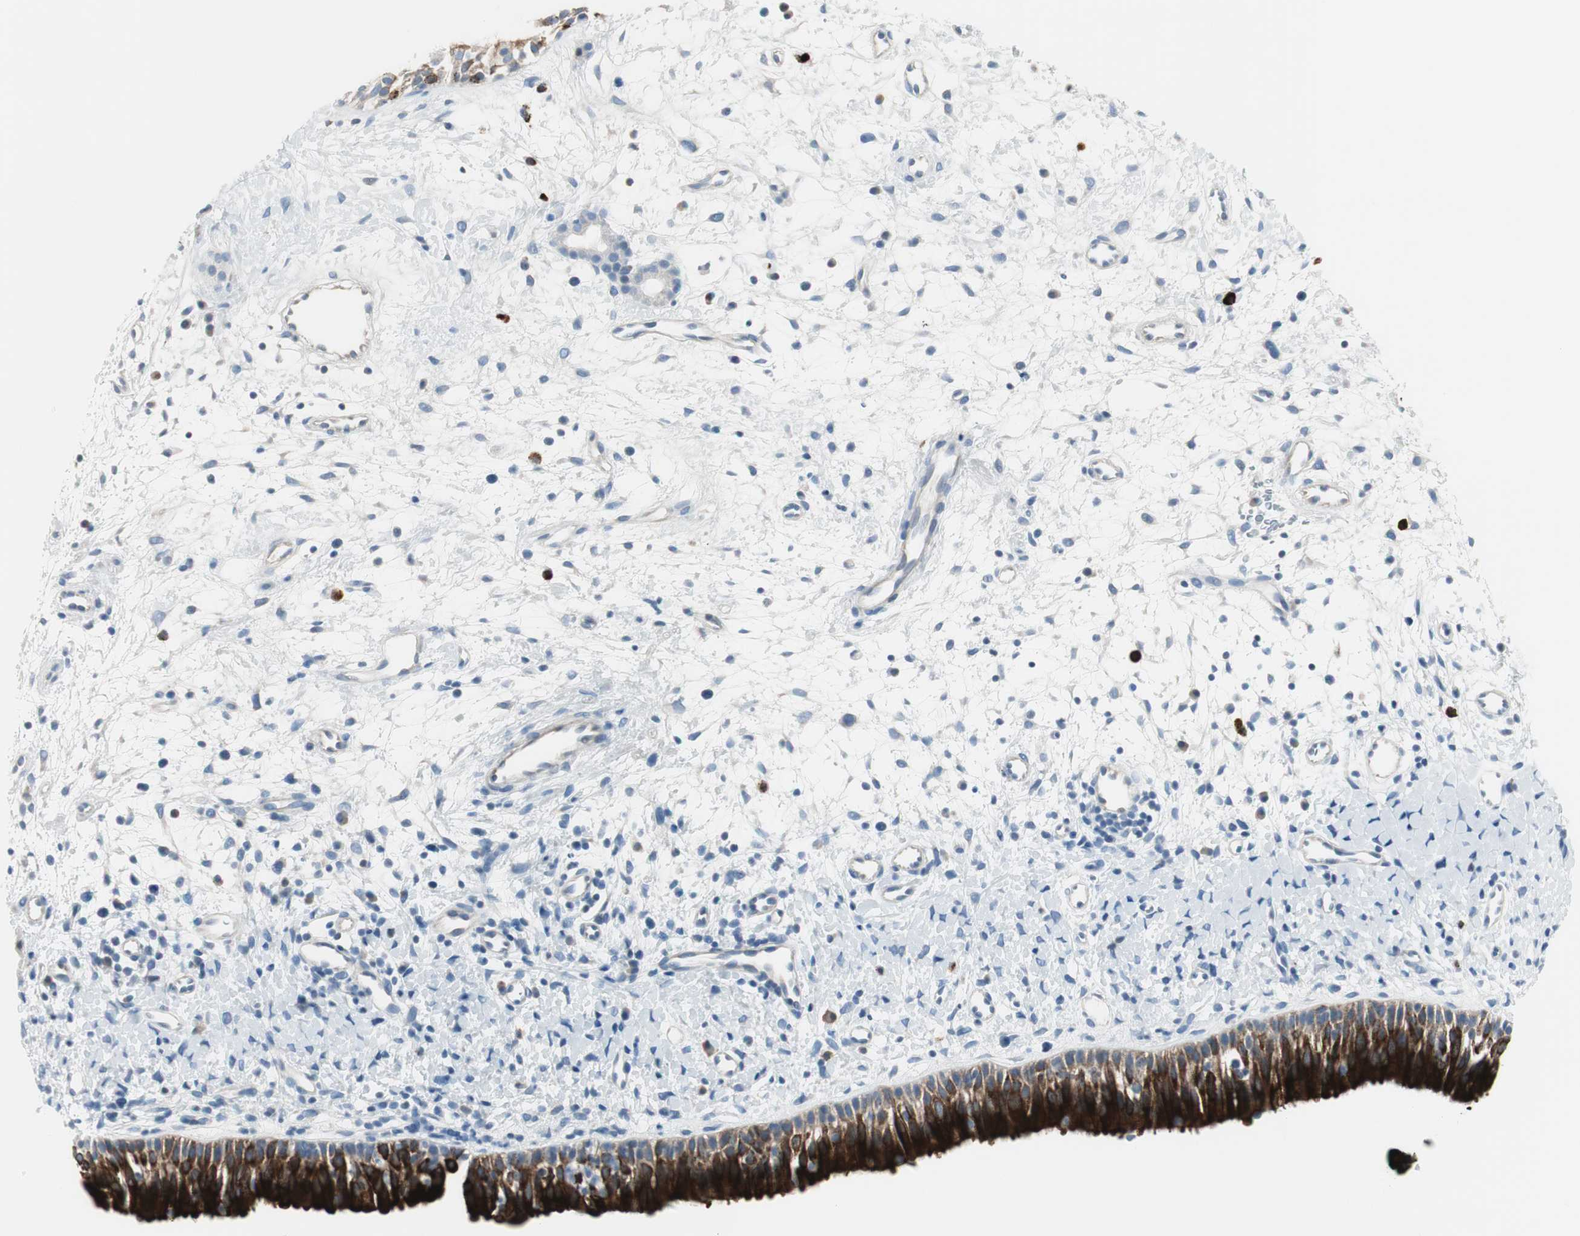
{"staining": {"intensity": "strong", "quantity": ">75%", "location": "cytoplasmic/membranous"}, "tissue": "nasopharynx", "cell_type": "Respiratory epithelial cells", "image_type": "normal", "snomed": [{"axis": "morphology", "description": "Normal tissue, NOS"}, {"axis": "topography", "description": "Nasopharynx"}], "caption": "The image reveals staining of unremarkable nasopharynx, revealing strong cytoplasmic/membranous protein positivity (brown color) within respiratory epithelial cells.", "gene": "DLG4", "patient": {"sex": "male", "age": 22}}